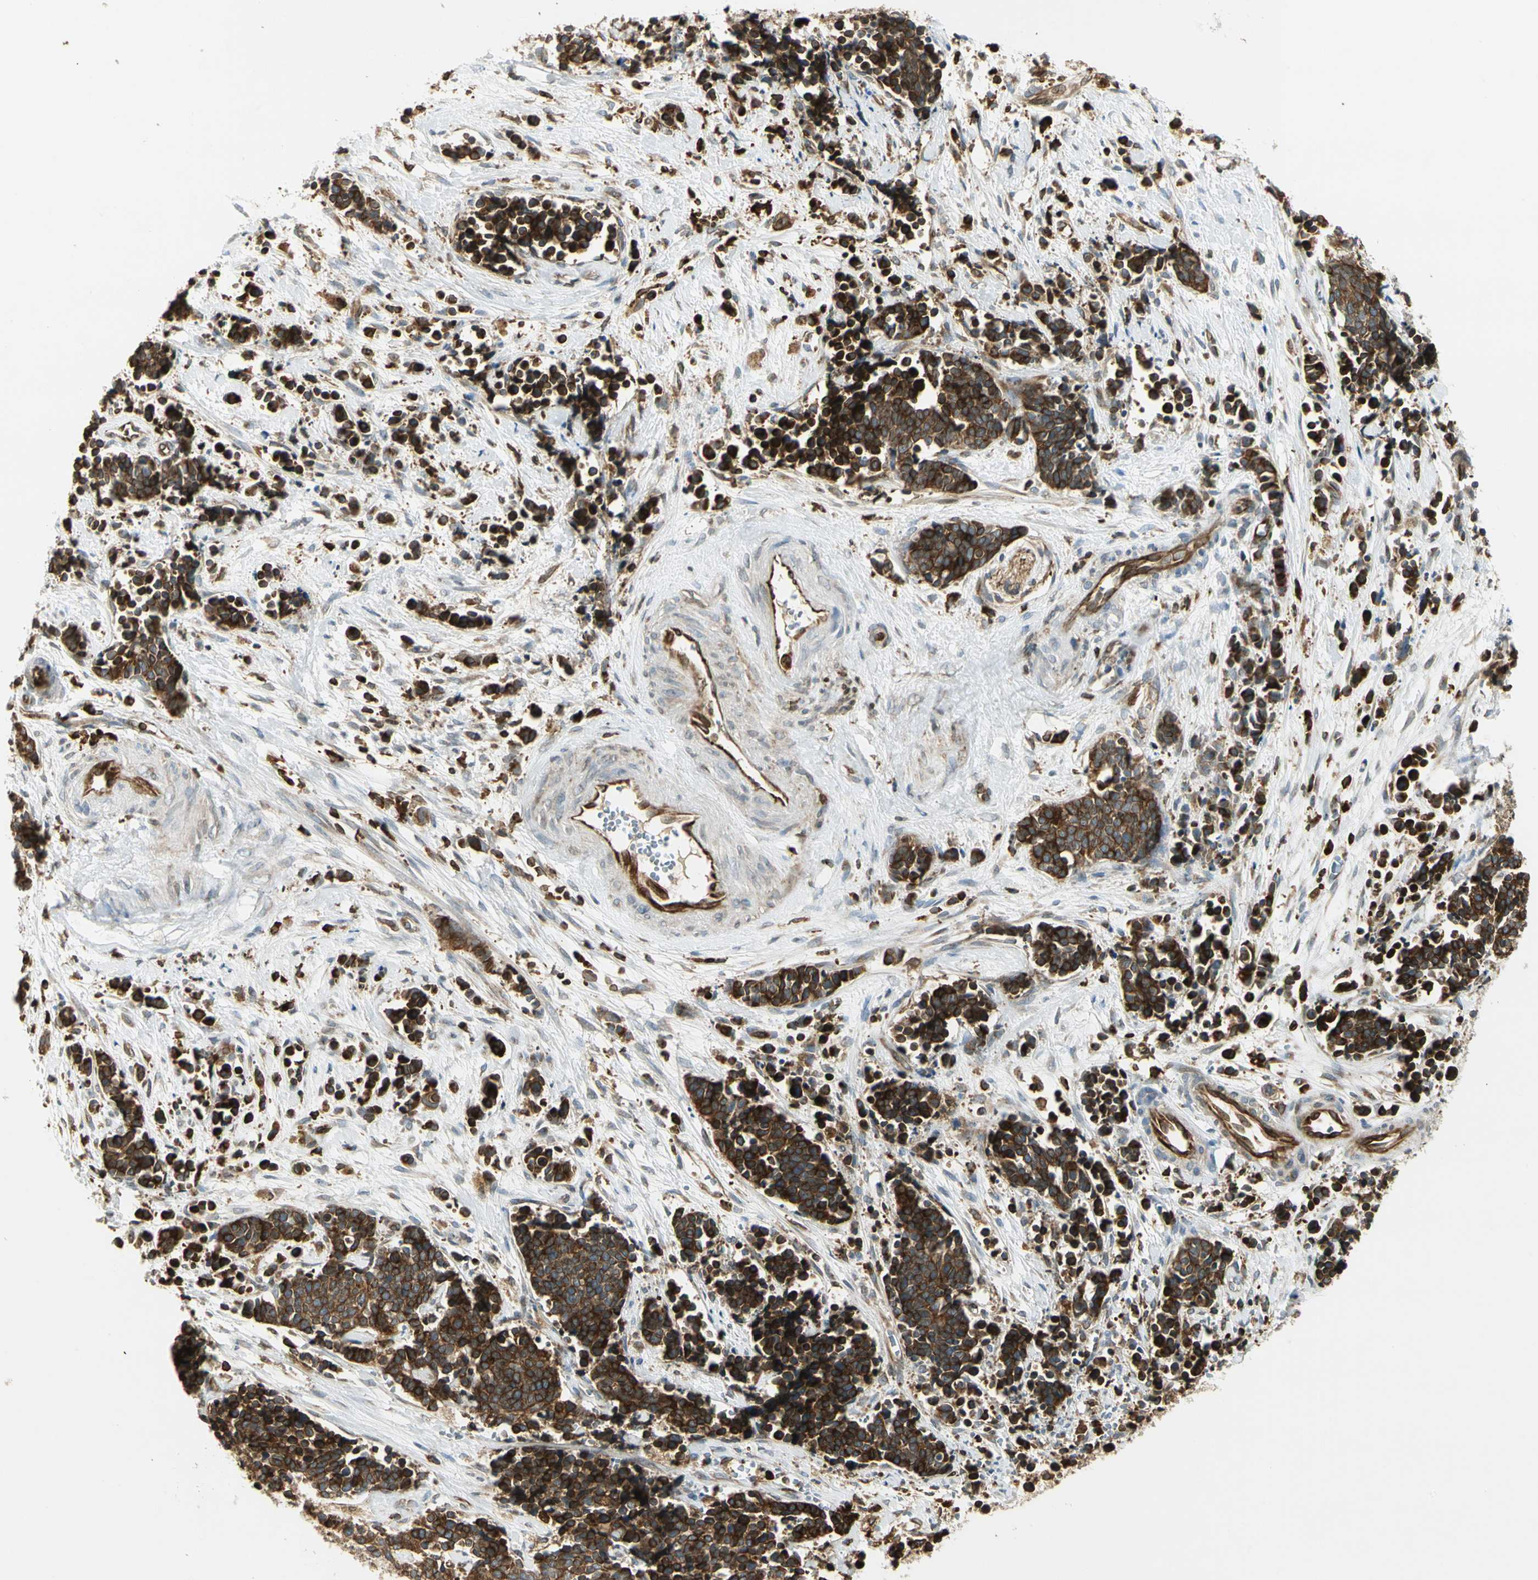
{"staining": {"intensity": "strong", "quantity": ">75%", "location": "cytoplasmic/membranous"}, "tissue": "cervical cancer", "cell_type": "Tumor cells", "image_type": "cancer", "snomed": [{"axis": "morphology", "description": "Squamous cell carcinoma, NOS"}, {"axis": "topography", "description": "Cervix"}], "caption": "High-power microscopy captured an immunohistochemistry (IHC) photomicrograph of cervical cancer (squamous cell carcinoma), revealing strong cytoplasmic/membranous expression in approximately >75% of tumor cells. The staining is performed using DAB brown chromogen to label protein expression. The nuclei are counter-stained blue using hematoxylin.", "gene": "TAPBP", "patient": {"sex": "female", "age": 35}}